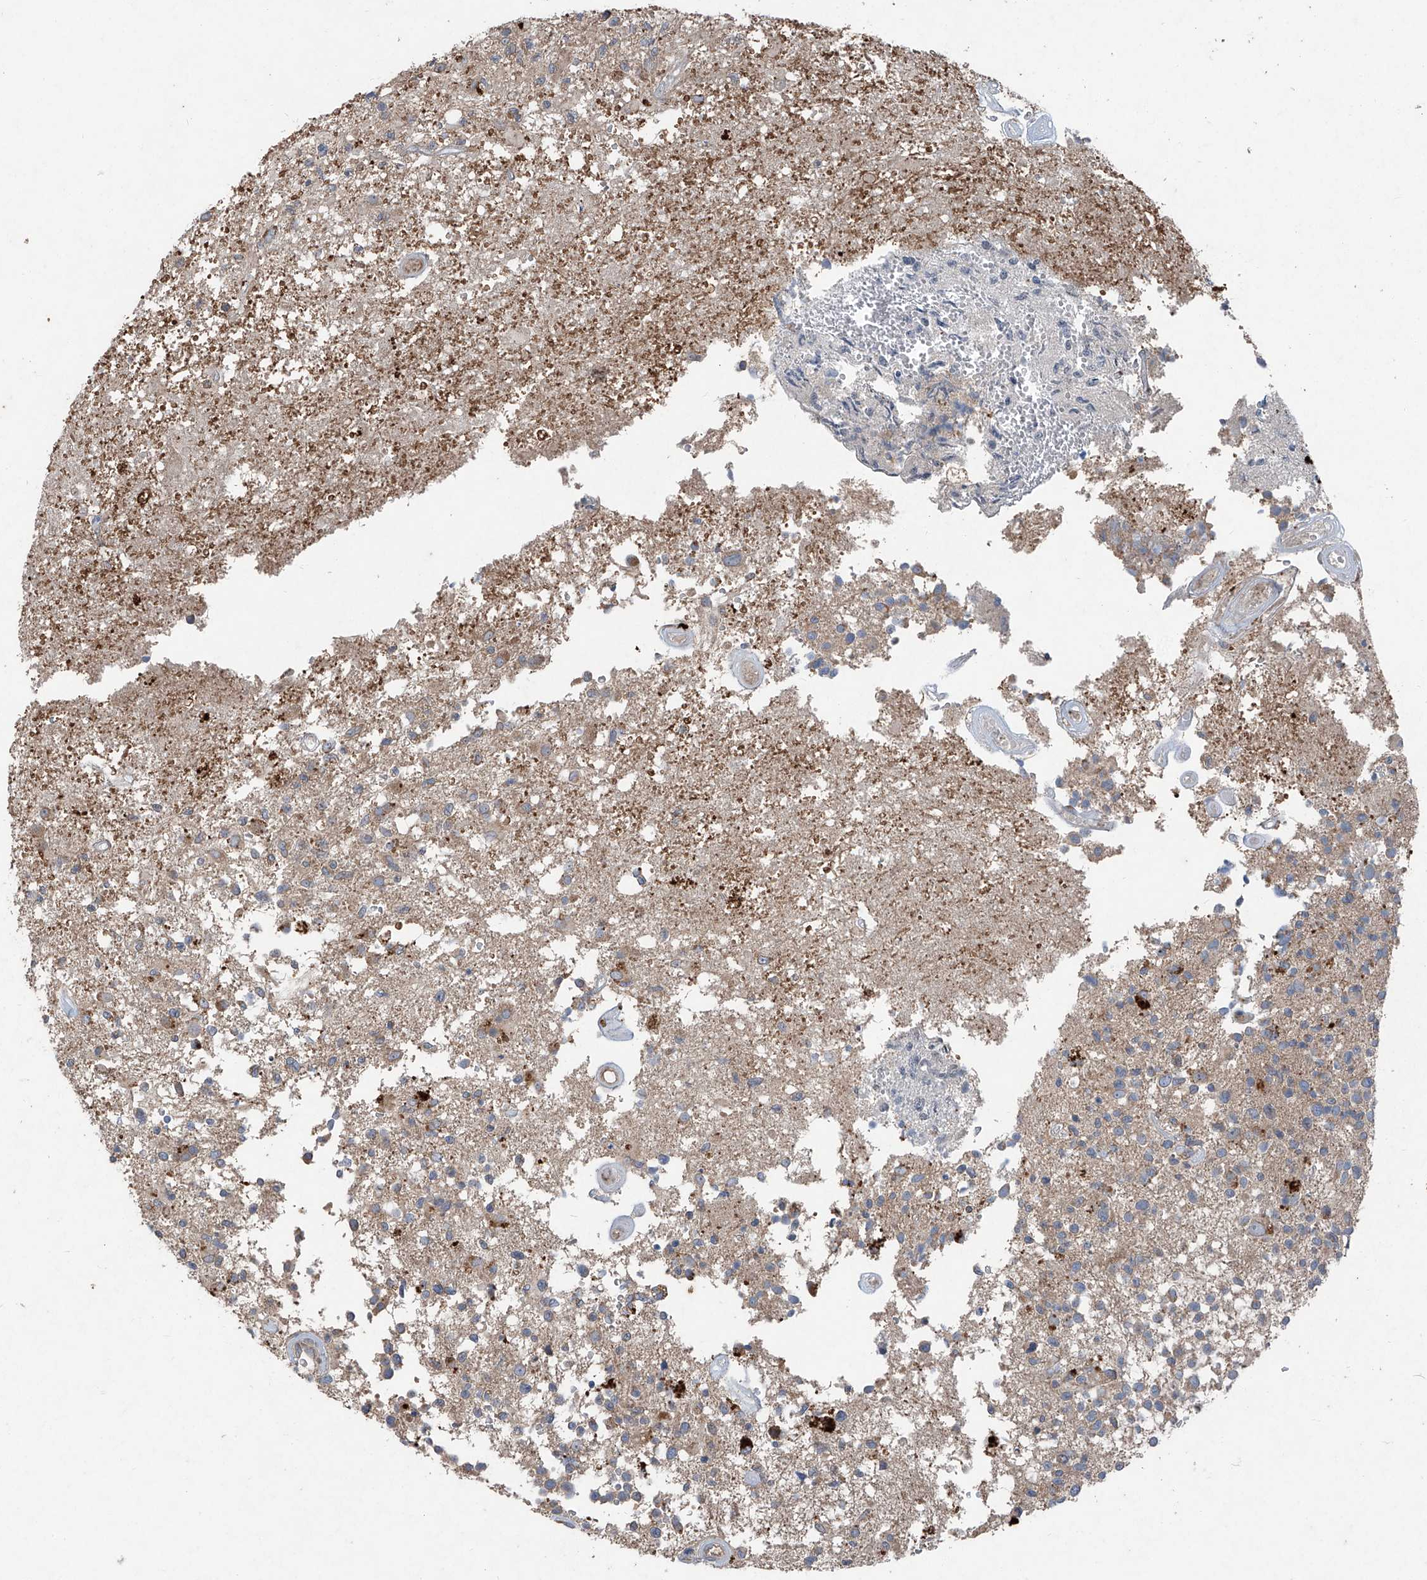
{"staining": {"intensity": "negative", "quantity": "none", "location": "none"}, "tissue": "glioma", "cell_type": "Tumor cells", "image_type": "cancer", "snomed": [{"axis": "morphology", "description": "Glioma, malignant, High grade"}, {"axis": "morphology", "description": "Glioblastoma, NOS"}, {"axis": "topography", "description": "Brain"}], "caption": "Tumor cells show no significant expression in glioma.", "gene": "FOXRED2", "patient": {"sex": "male", "age": 60}}